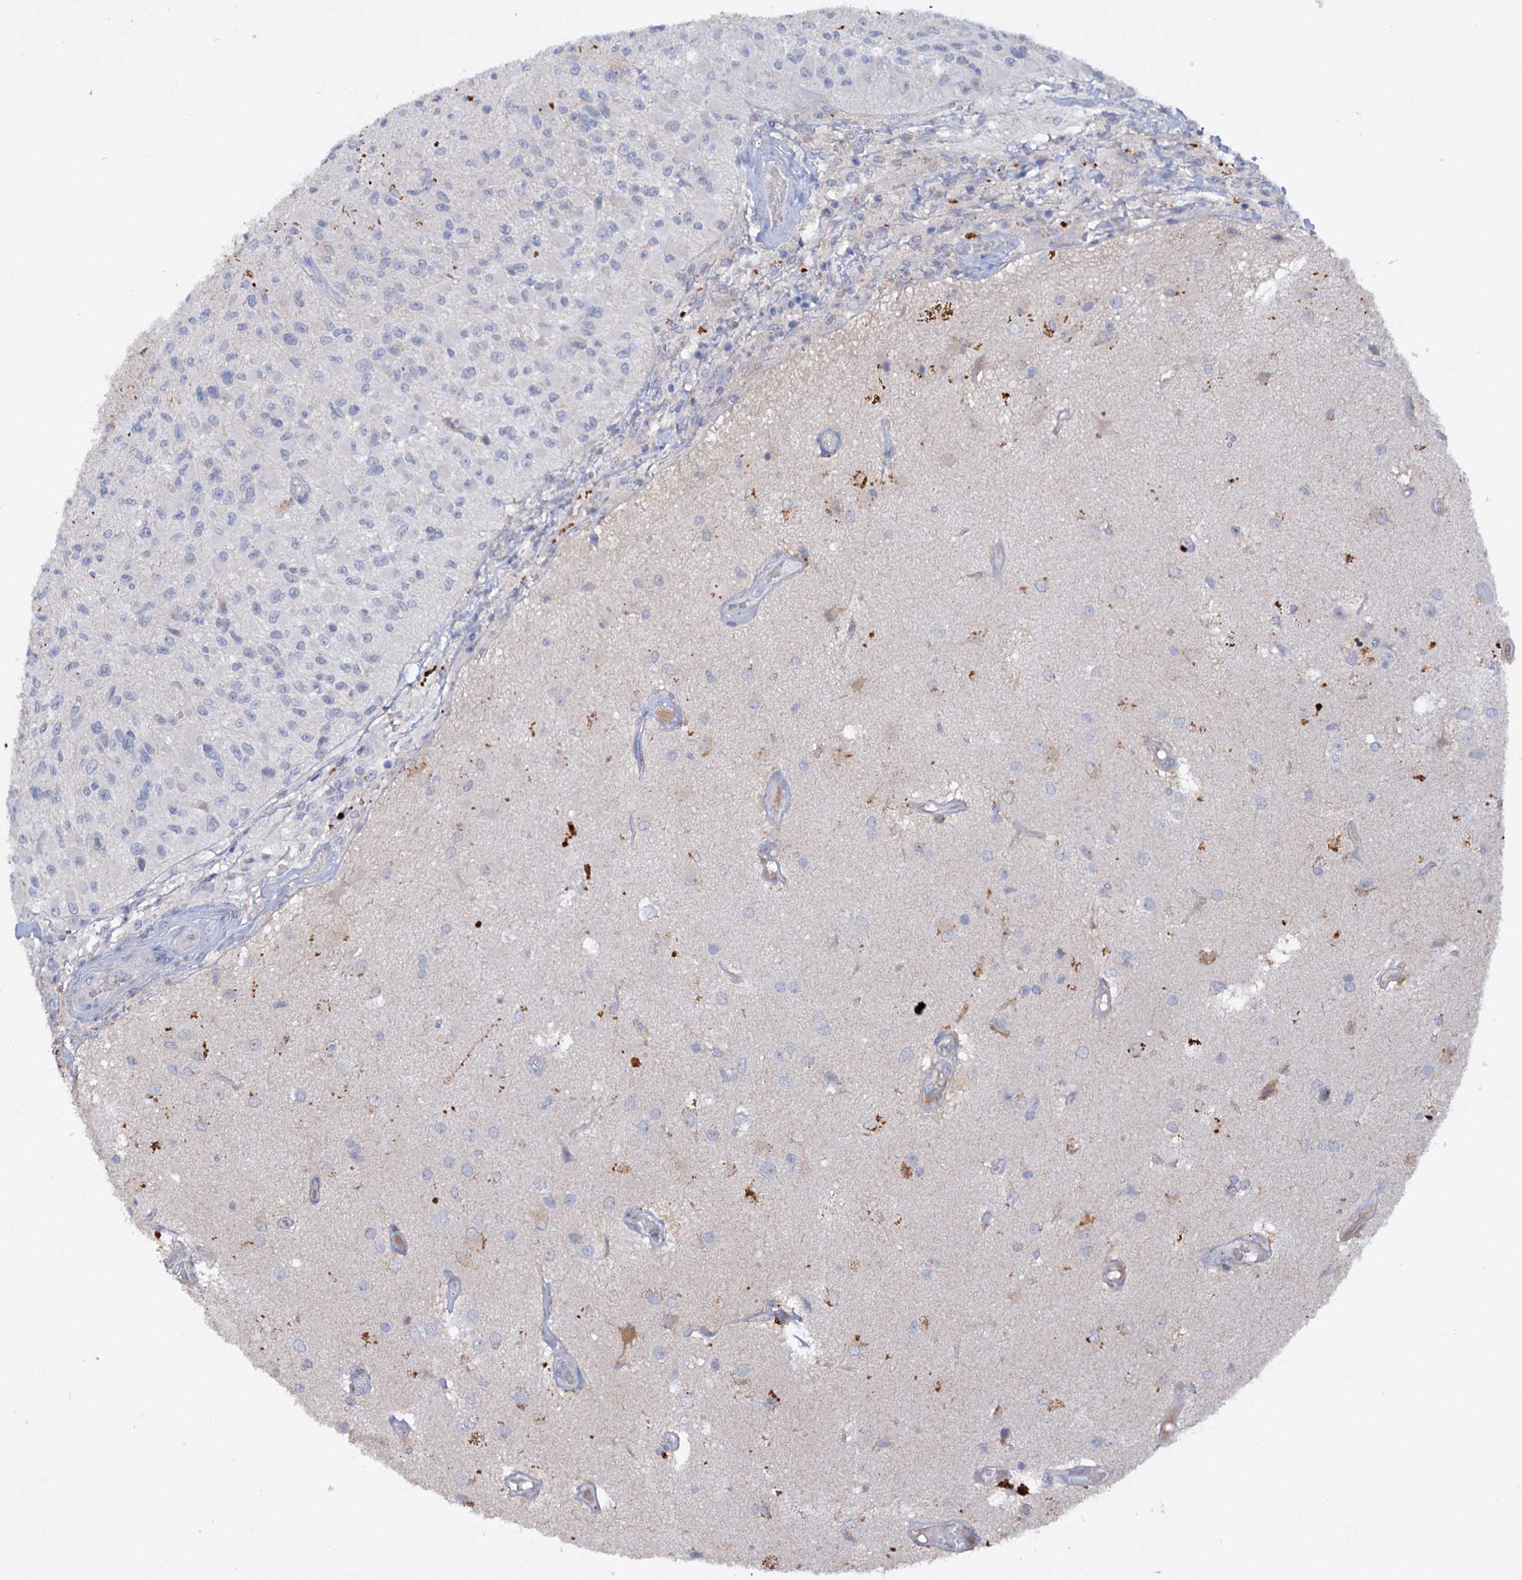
{"staining": {"intensity": "negative", "quantity": "none", "location": "none"}, "tissue": "glioma", "cell_type": "Tumor cells", "image_type": "cancer", "snomed": [{"axis": "morphology", "description": "Glioma, malignant, High grade"}, {"axis": "morphology", "description": "Glioblastoma, NOS"}, {"axis": "topography", "description": "Brain"}], "caption": "DAB immunohistochemical staining of human malignant high-grade glioma demonstrates no significant staining in tumor cells.", "gene": "ATP4A", "patient": {"sex": "male", "age": 60}}